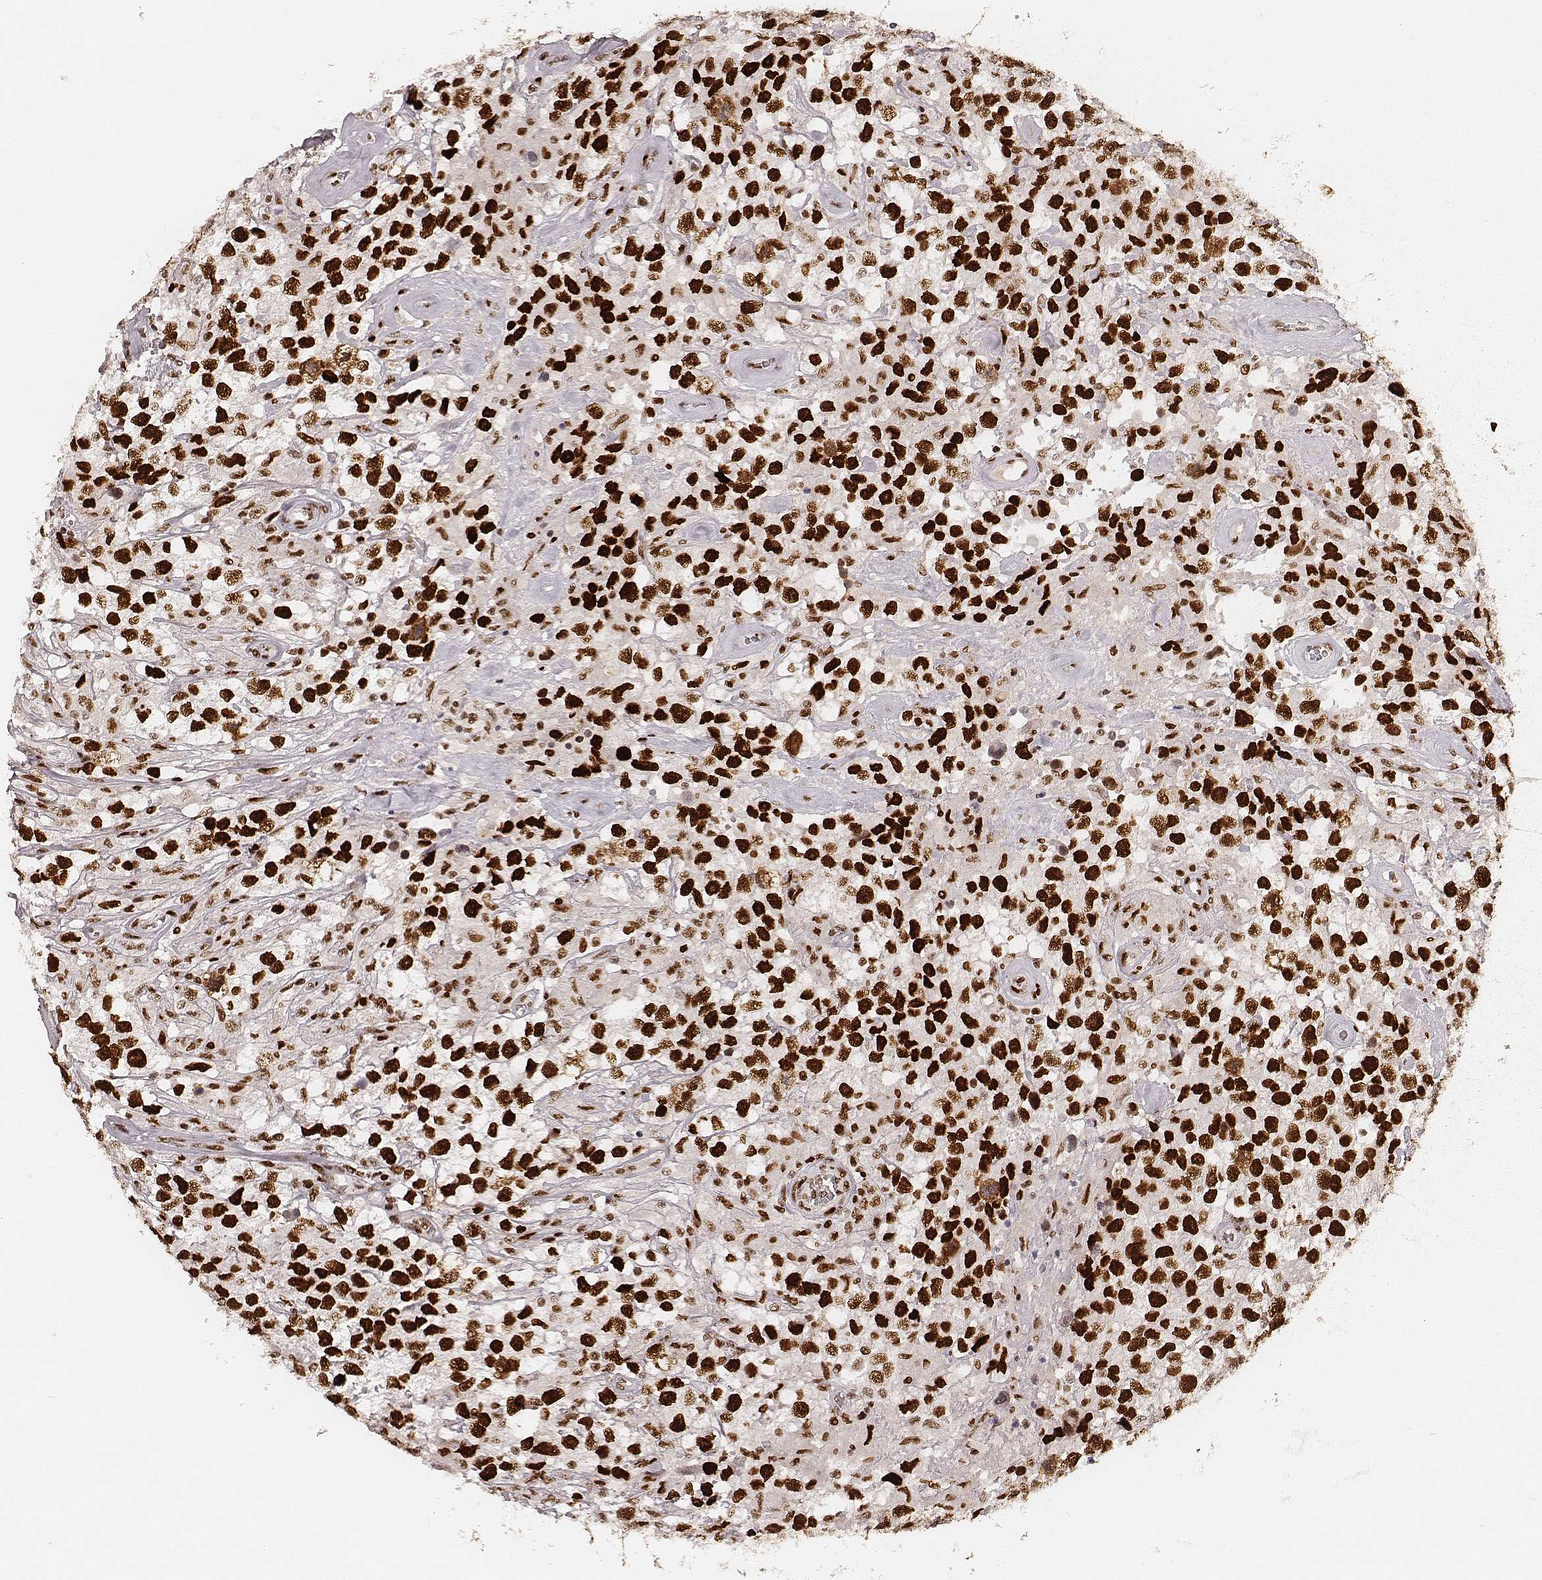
{"staining": {"intensity": "strong", "quantity": ">75%", "location": "nuclear"}, "tissue": "testis cancer", "cell_type": "Tumor cells", "image_type": "cancer", "snomed": [{"axis": "morphology", "description": "Seminoma, NOS"}, {"axis": "topography", "description": "Testis"}], "caption": "Brown immunohistochemical staining in human testis seminoma exhibits strong nuclear staining in approximately >75% of tumor cells. (DAB (3,3'-diaminobenzidine) = brown stain, brightfield microscopy at high magnification).", "gene": "HNRNPC", "patient": {"sex": "male", "age": 43}}